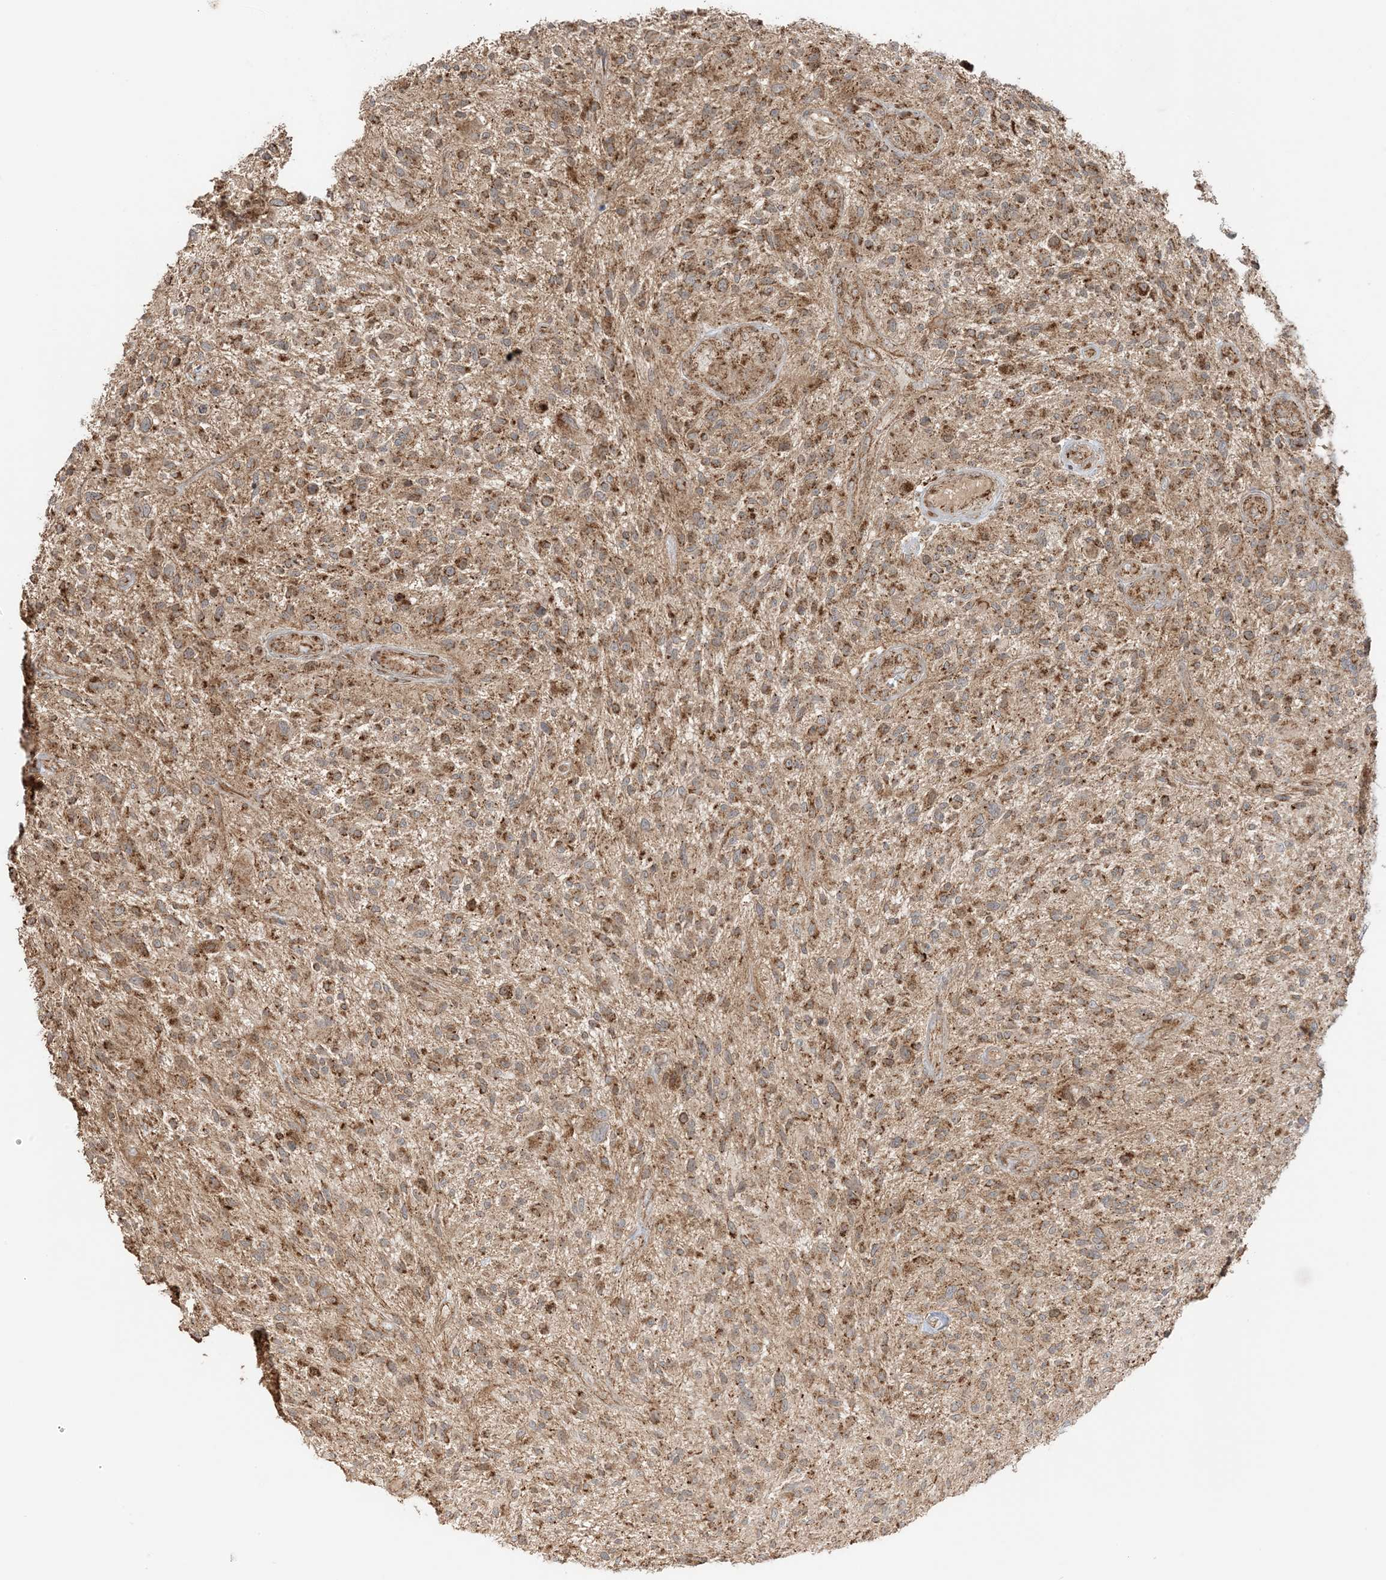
{"staining": {"intensity": "moderate", "quantity": ">75%", "location": "cytoplasmic/membranous"}, "tissue": "glioma", "cell_type": "Tumor cells", "image_type": "cancer", "snomed": [{"axis": "morphology", "description": "Glioma, malignant, High grade"}, {"axis": "topography", "description": "Brain"}], "caption": "Immunohistochemical staining of human malignant glioma (high-grade) exhibits moderate cytoplasmic/membranous protein expression in about >75% of tumor cells.", "gene": "N4BP3", "patient": {"sex": "male", "age": 47}}